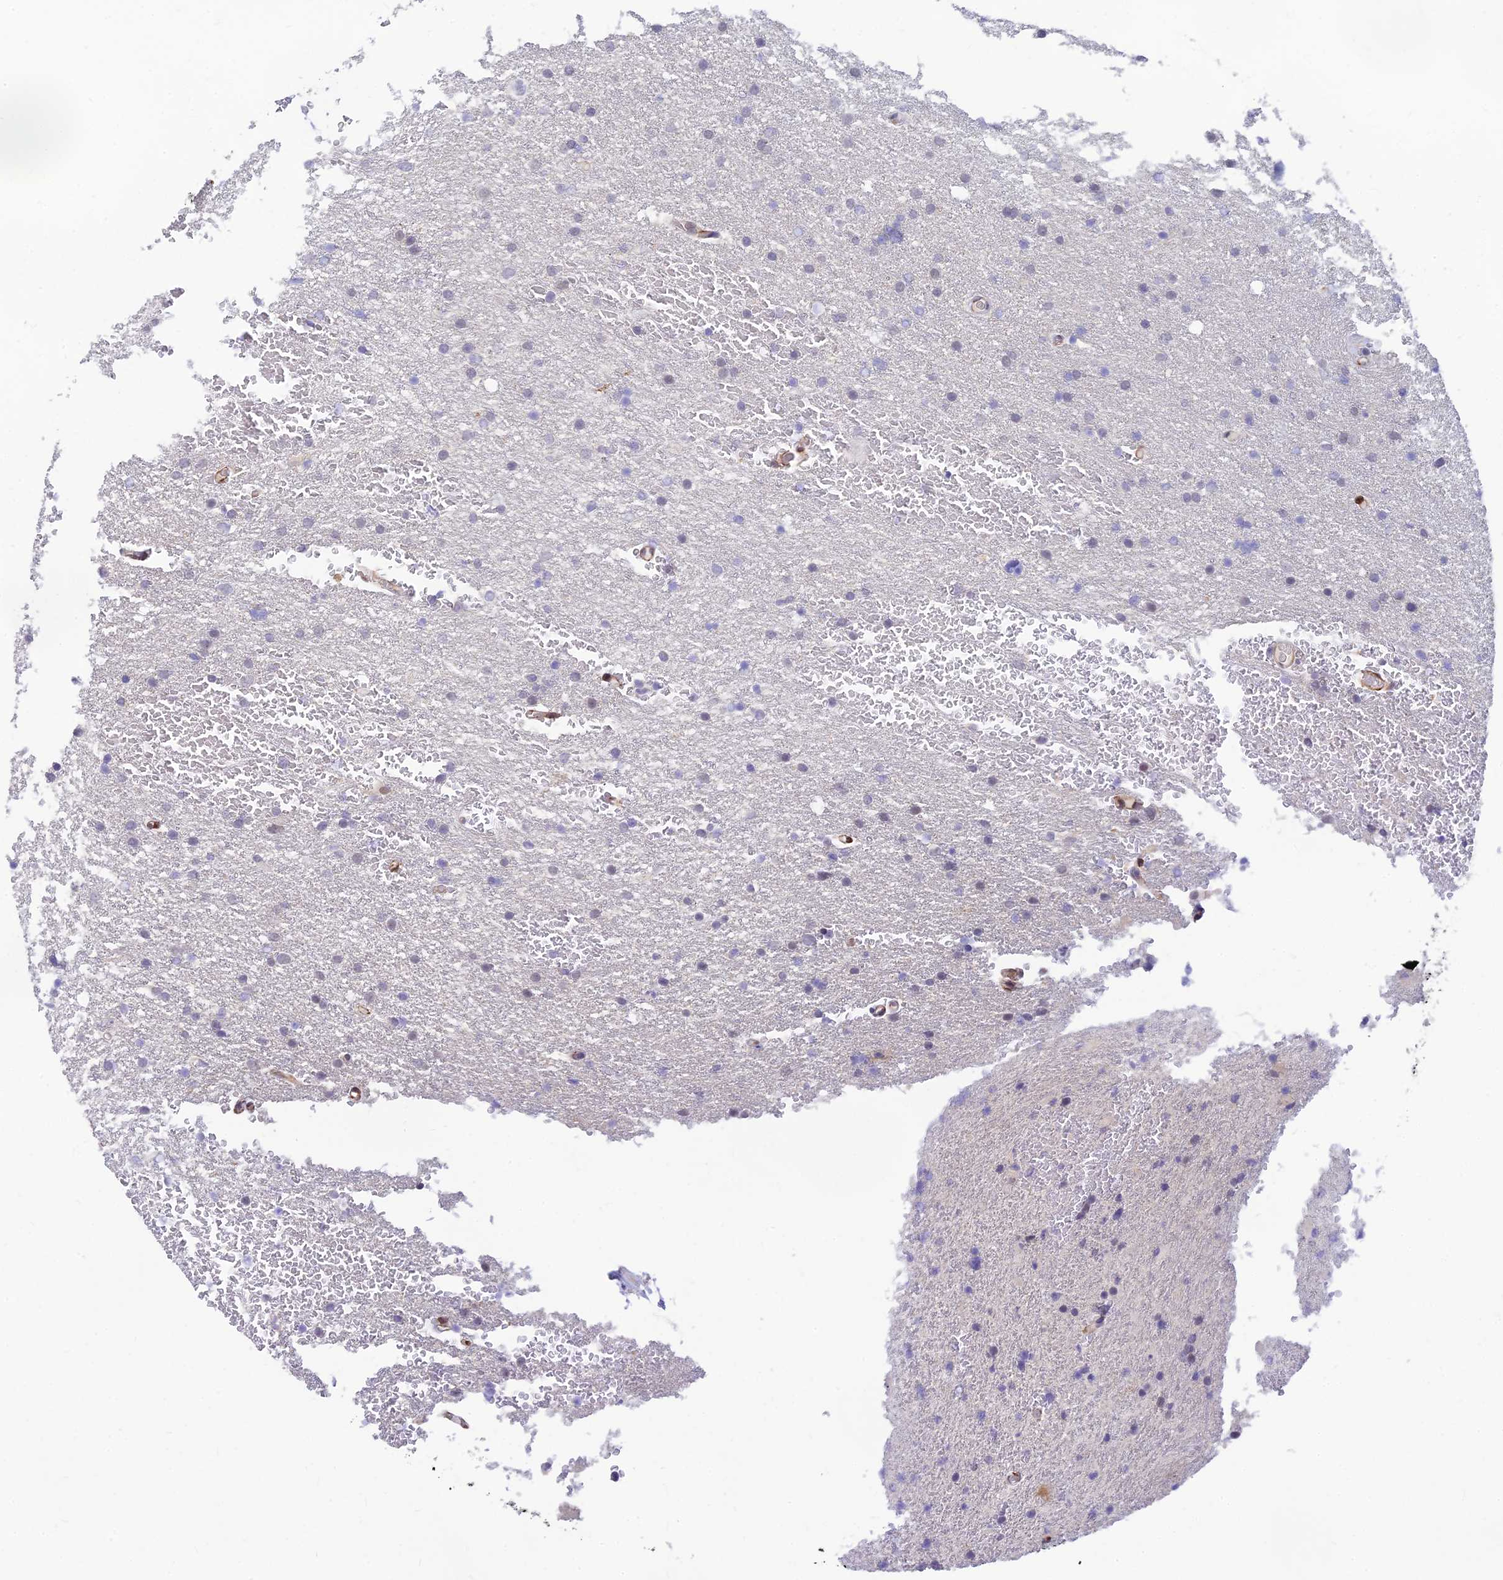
{"staining": {"intensity": "negative", "quantity": "none", "location": "none"}, "tissue": "glioma", "cell_type": "Tumor cells", "image_type": "cancer", "snomed": [{"axis": "morphology", "description": "Glioma, malignant, High grade"}, {"axis": "topography", "description": "Cerebral cortex"}], "caption": "IHC histopathology image of glioma stained for a protein (brown), which displays no staining in tumor cells.", "gene": "CLK4", "patient": {"sex": "female", "age": 36}}